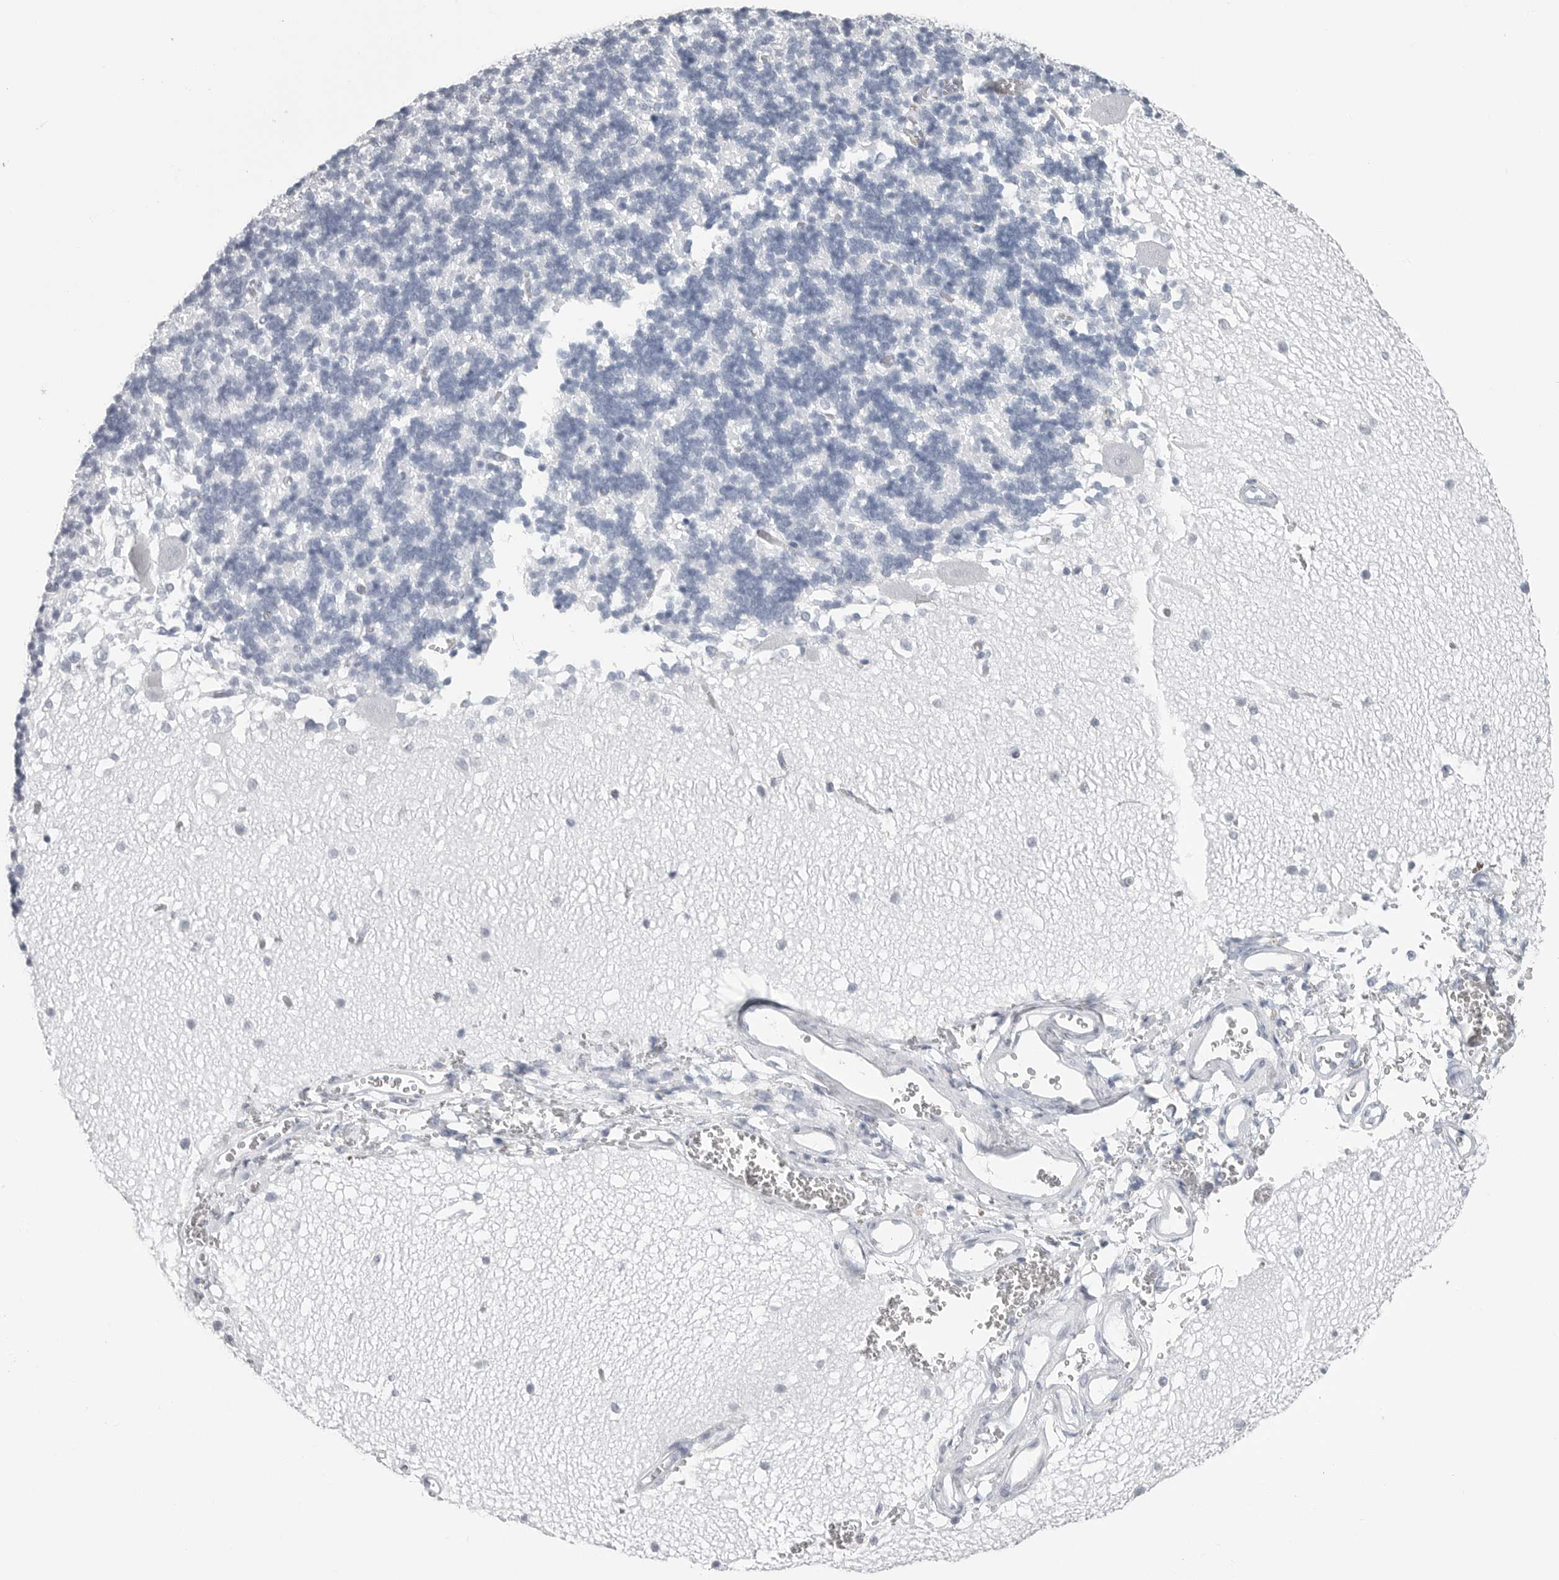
{"staining": {"intensity": "negative", "quantity": "none", "location": "none"}, "tissue": "cerebellum", "cell_type": "Cells in granular layer", "image_type": "normal", "snomed": [{"axis": "morphology", "description": "Normal tissue, NOS"}, {"axis": "topography", "description": "Cerebellum"}], "caption": "Immunohistochemistry histopathology image of unremarkable human cerebellum stained for a protein (brown), which shows no staining in cells in granular layer. (DAB immunohistochemistry, high magnification).", "gene": "CSH1", "patient": {"sex": "male", "age": 37}}